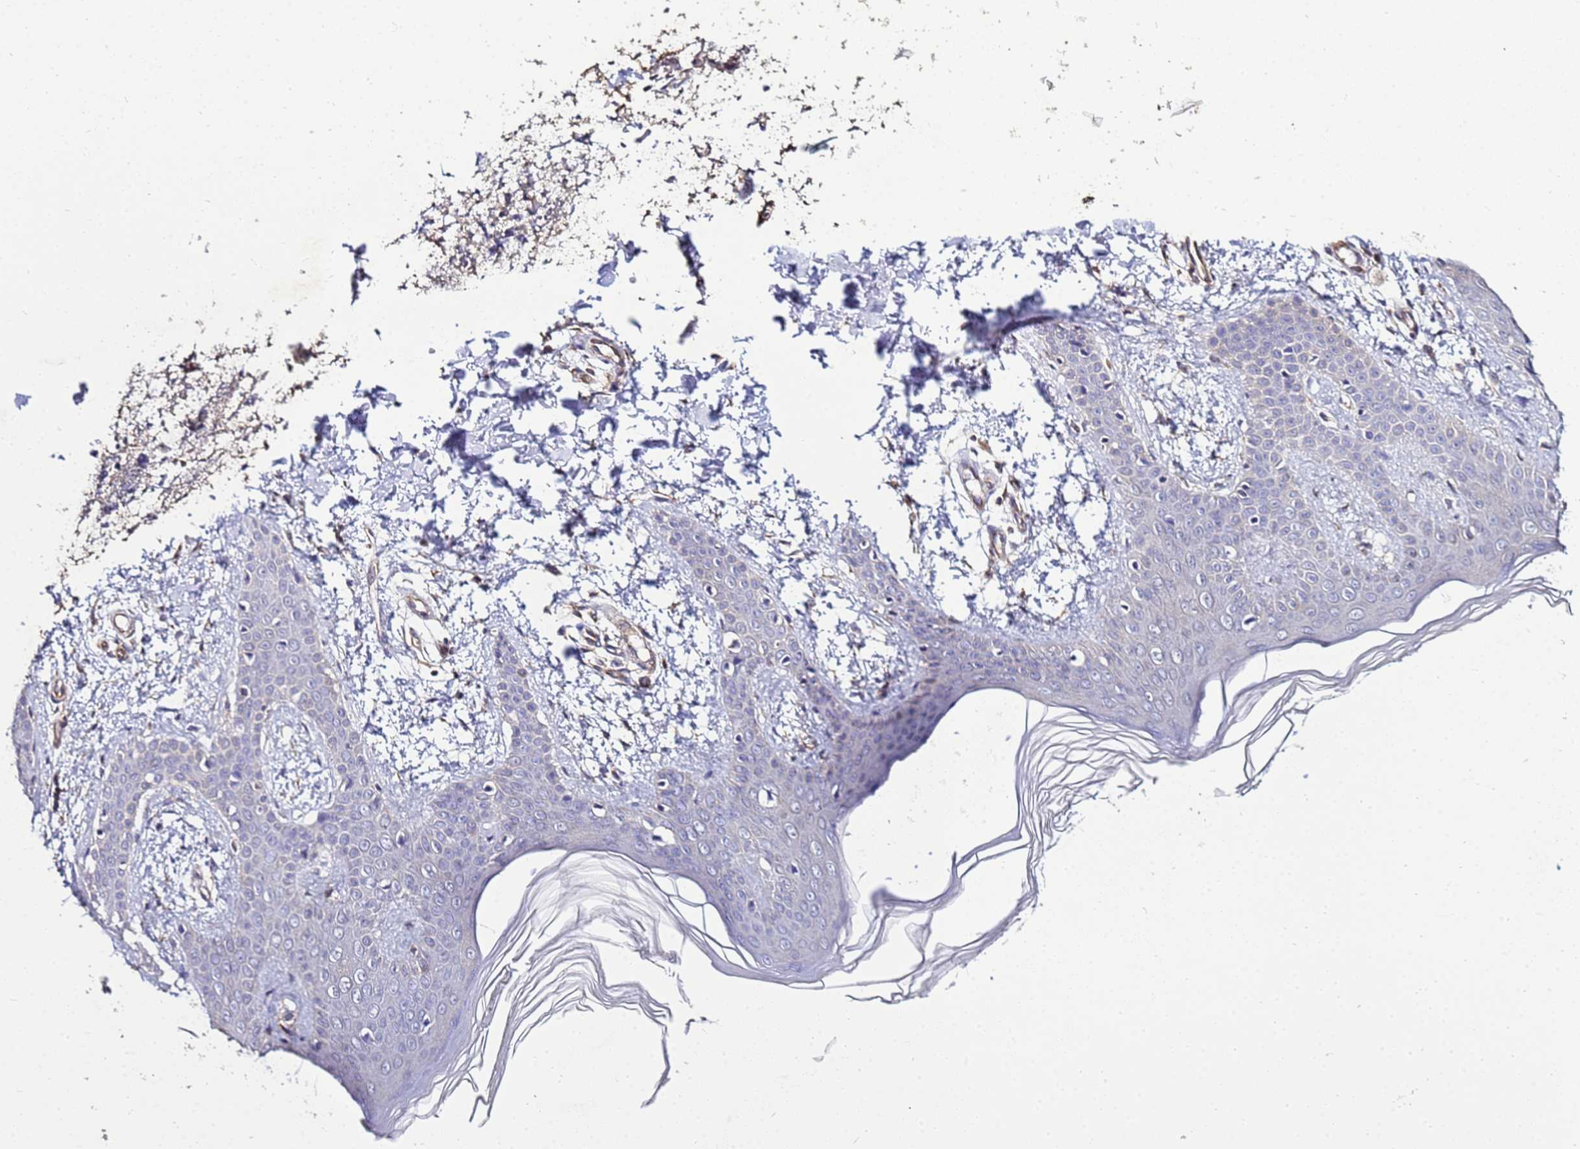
{"staining": {"intensity": "weak", "quantity": ">75%", "location": "cytoplasmic/membranous"}, "tissue": "skin", "cell_type": "Fibroblasts", "image_type": "normal", "snomed": [{"axis": "morphology", "description": "Normal tissue, NOS"}, {"axis": "topography", "description": "Skin"}], "caption": "This is an image of immunohistochemistry staining of normal skin, which shows weak staining in the cytoplasmic/membranous of fibroblasts.", "gene": "ENOPH1", "patient": {"sex": "male", "age": 36}}